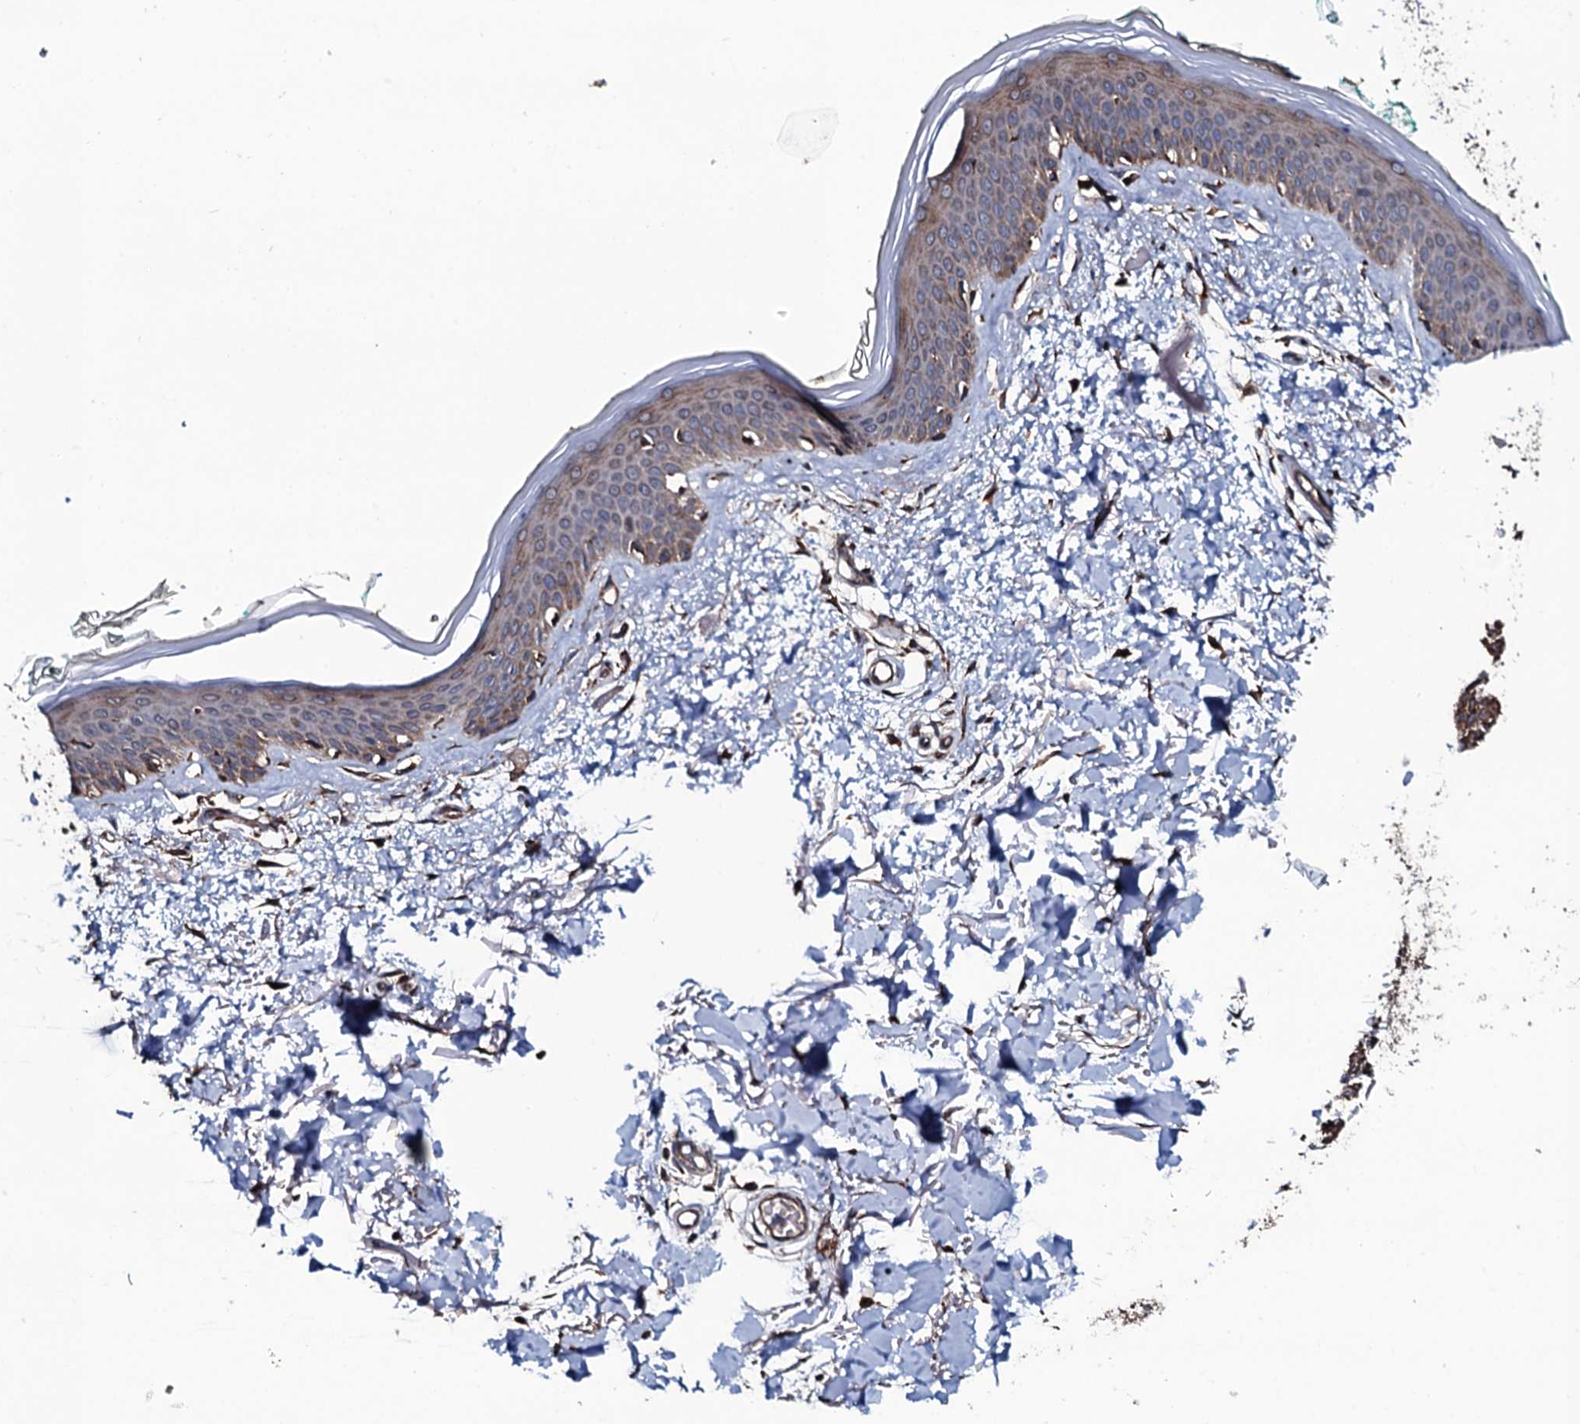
{"staining": {"intensity": "strong", "quantity": ">75%", "location": "cytoplasmic/membranous"}, "tissue": "skin", "cell_type": "Fibroblasts", "image_type": "normal", "snomed": [{"axis": "morphology", "description": "Normal tissue, NOS"}, {"axis": "topography", "description": "Skin"}], "caption": "Immunohistochemical staining of normal skin reveals >75% levels of strong cytoplasmic/membranous protein positivity in about >75% of fibroblasts. (IHC, brightfield microscopy, high magnification).", "gene": "RAB12", "patient": {"sex": "male", "age": 62}}